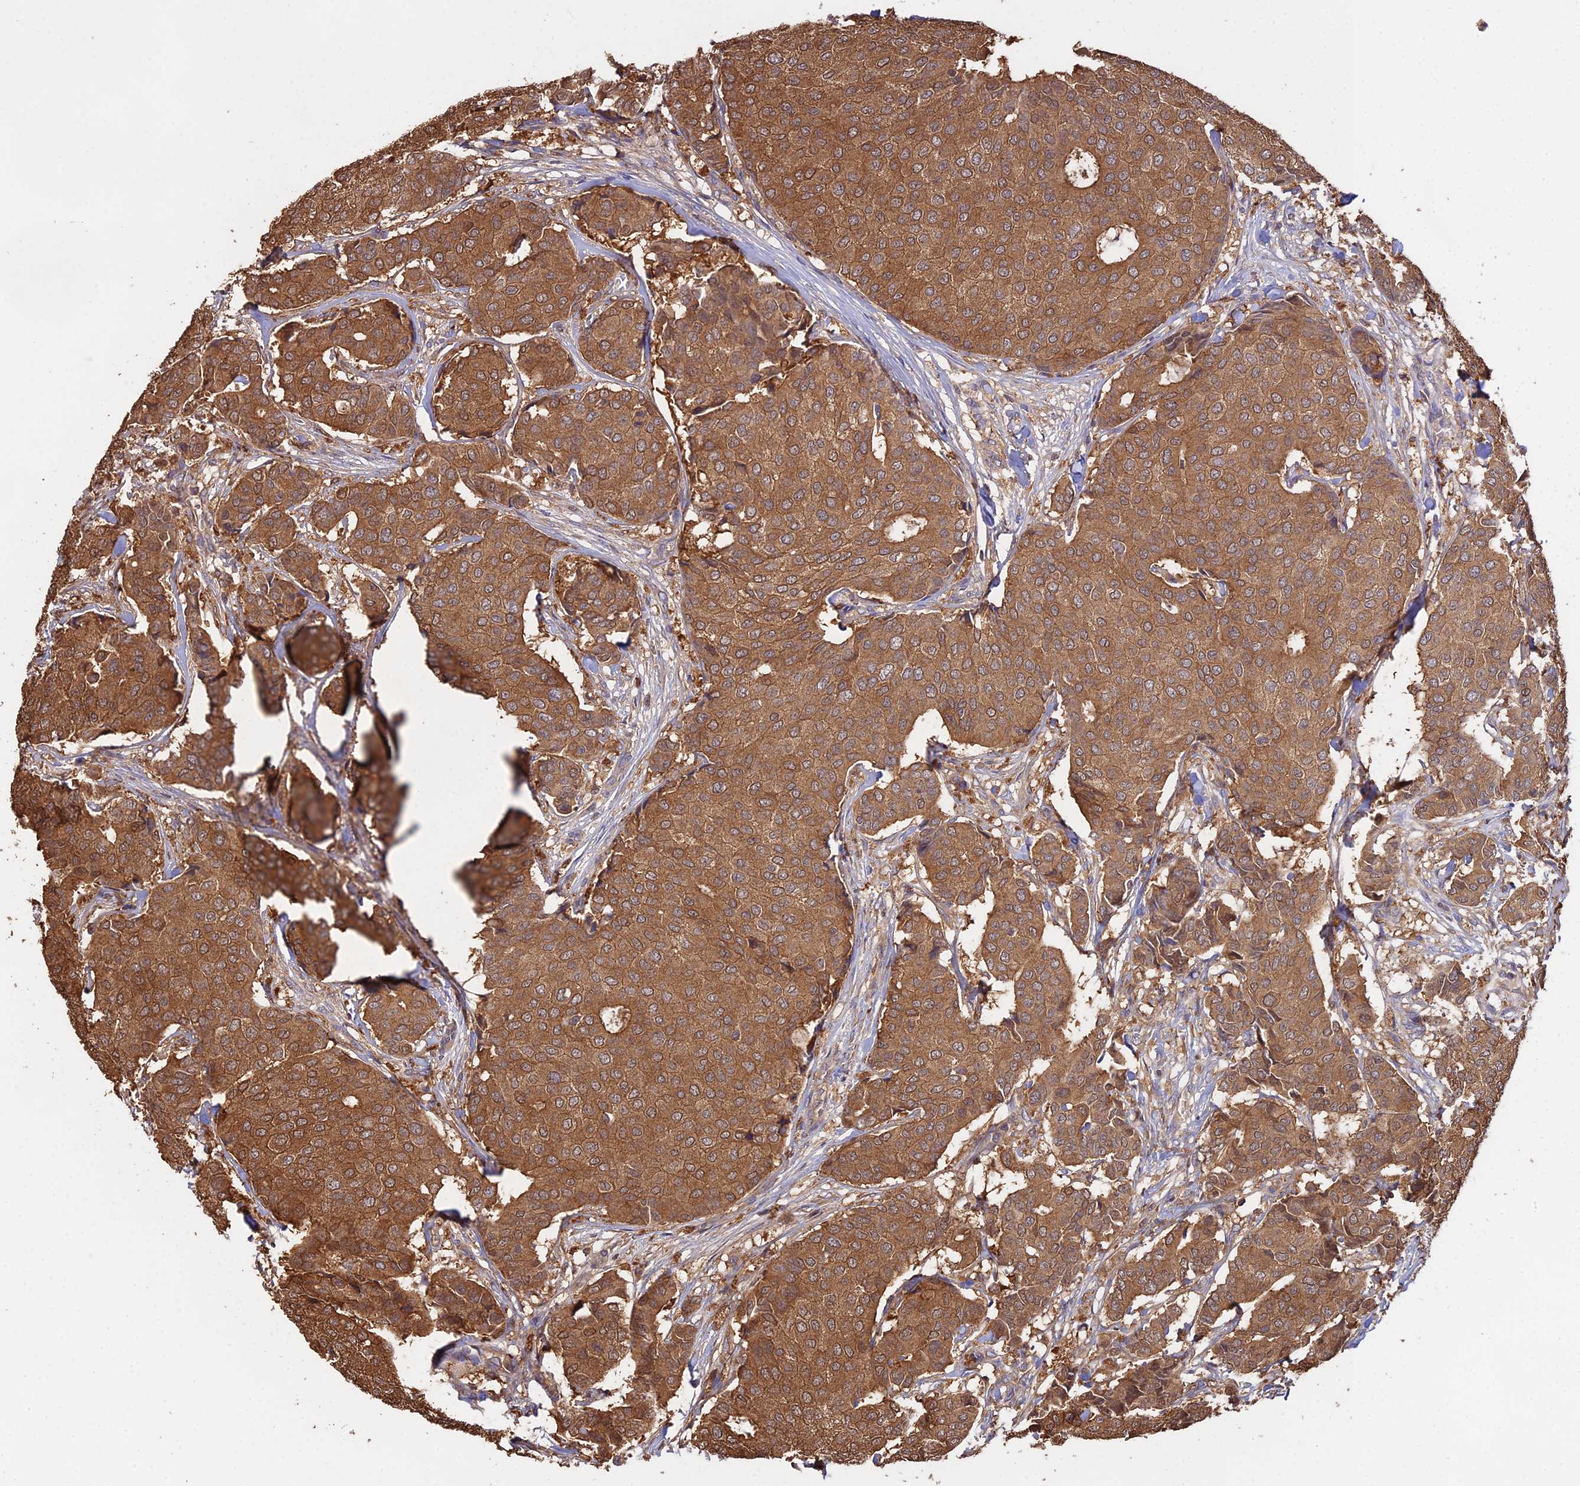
{"staining": {"intensity": "strong", "quantity": ">75%", "location": "cytoplasmic/membranous"}, "tissue": "breast cancer", "cell_type": "Tumor cells", "image_type": "cancer", "snomed": [{"axis": "morphology", "description": "Duct carcinoma"}, {"axis": "topography", "description": "Breast"}], "caption": "This photomicrograph demonstrates immunohistochemistry (IHC) staining of human breast cancer, with high strong cytoplasmic/membranous expression in approximately >75% of tumor cells.", "gene": "FBP1", "patient": {"sex": "female", "age": 75}}